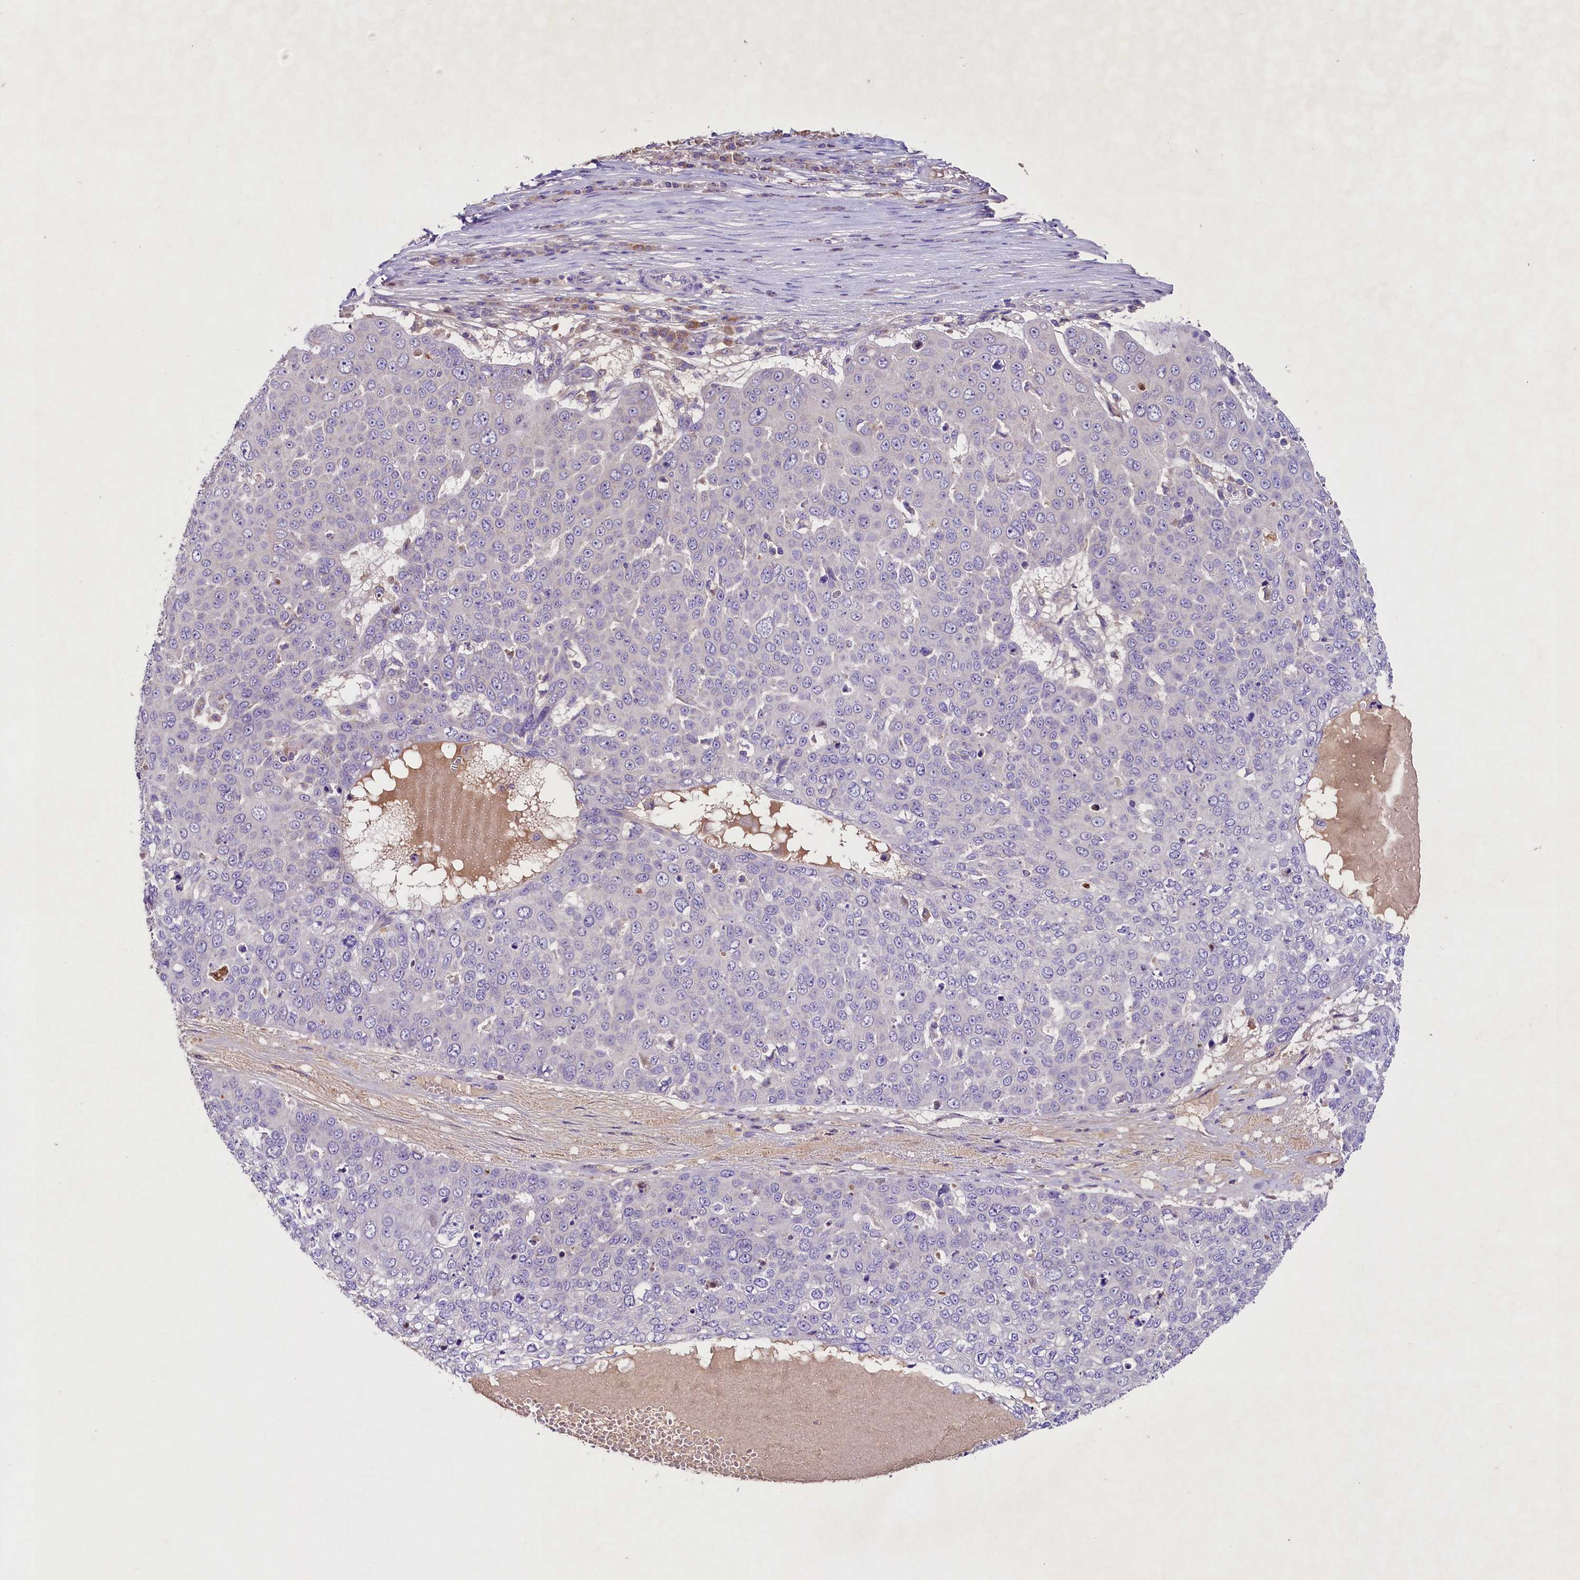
{"staining": {"intensity": "negative", "quantity": "none", "location": "none"}, "tissue": "skin cancer", "cell_type": "Tumor cells", "image_type": "cancer", "snomed": [{"axis": "morphology", "description": "Squamous cell carcinoma, NOS"}, {"axis": "topography", "description": "Skin"}], "caption": "Immunohistochemistry (IHC) of squamous cell carcinoma (skin) shows no expression in tumor cells. (Stains: DAB IHC with hematoxylin counter stain, Microscopy: brightfield microscopy at high magnification).", "gene": "PMPCB", "patient": {"sex": "male", "age": 71}}